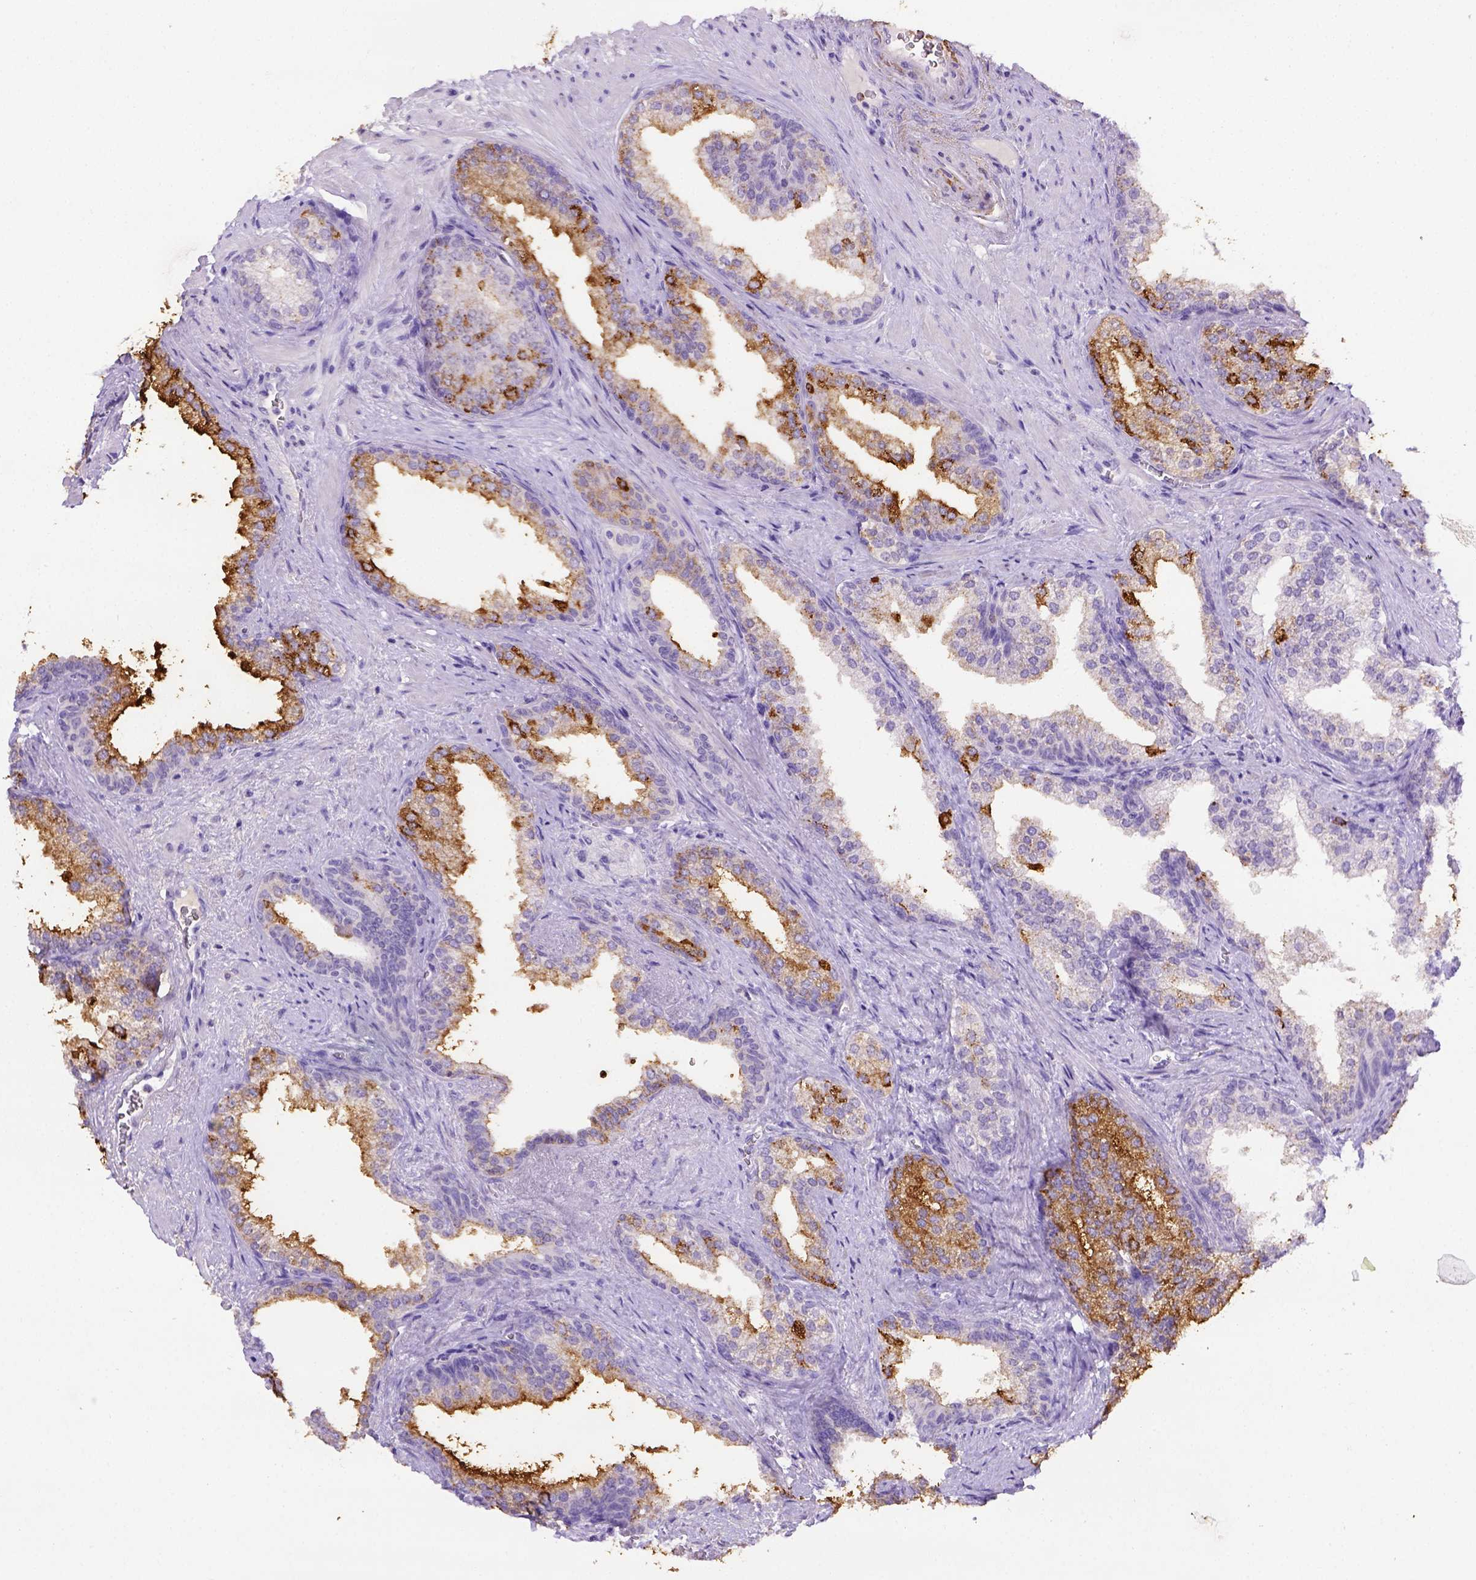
{"staining": {"intensity": "moderate", "quantity": "25%-75%", "location": "cytoplasmic/membranous"}, "tissue": "prostate", "cell_type": "Glandular cells", "image_type": "normal", "snomed": [{"axis": "morphology", "description": "Normal tissue, NOS"}, {"axis": "topography", "description": "Prostate"}], "caption": "Immunohistochemistry of normal prostate shows medium levels of moderate cytoplasmic/membranous expression in approximately 25%-75% of glandular cells.", "gene": "B3GAT1", "patient": {"sex": "male", "age": 79}}